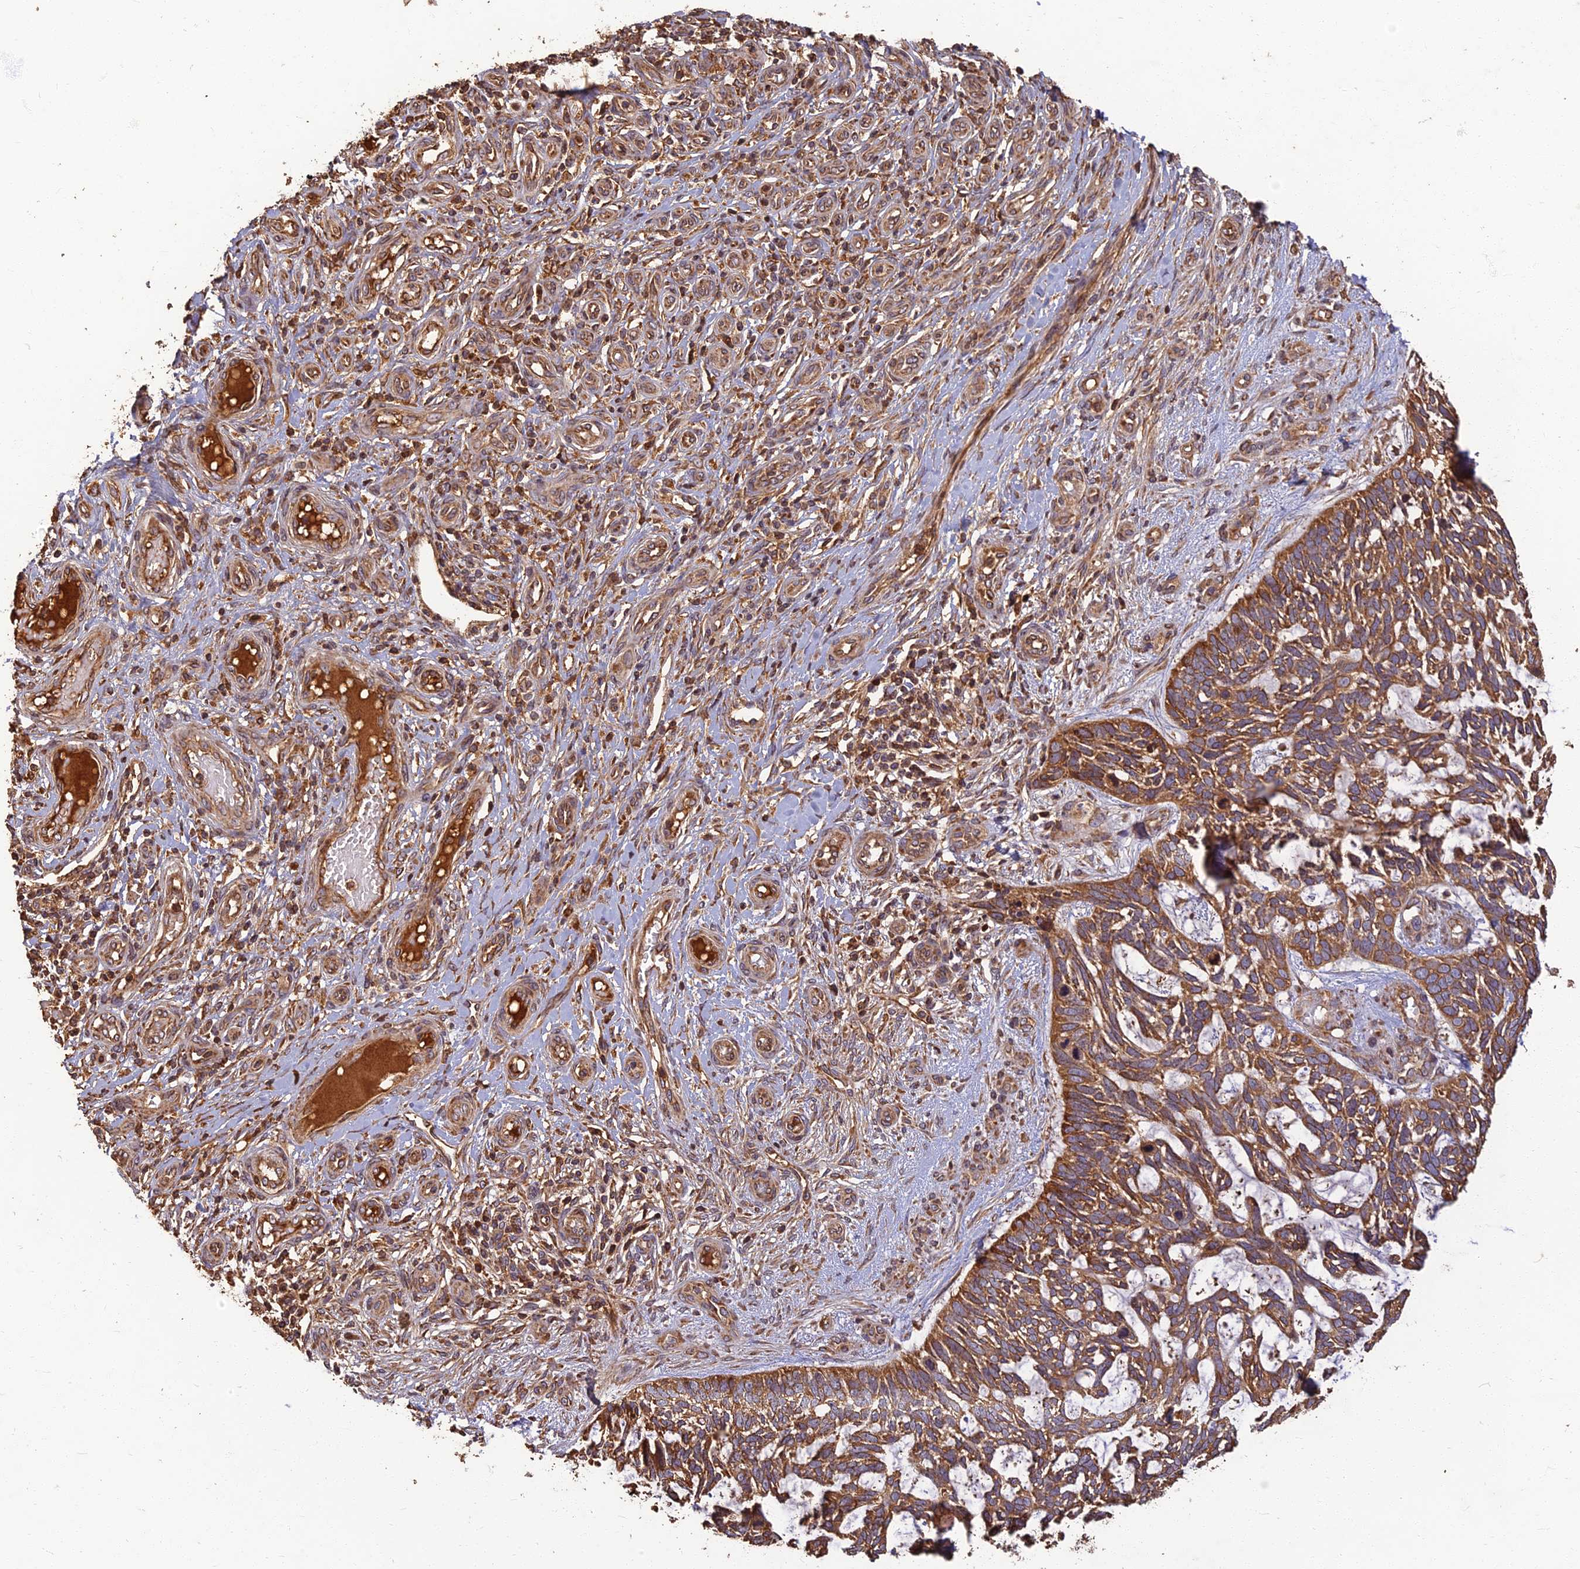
{"staining": {"intensity": "moderate", "quantity": ">75%", "location": "cytoplasmic/membranous"}, "tissue": "skin cancer", "cell_type": "Tumor cells", "image_type": "cancer", "snomed": [{"axis": "morphology", "description": "Basal cell carcinoma"}, {"axis": "topography", "description": "Skin"}], "caption": "Skin cancer (basal cell carcinoma) tissue shows moderate cytoplasmic/membranous positivity in approximately >75% of tumor cells, visualized by immunohistochemistry.", "gene": "CORO1C", "patient": {"sex": "male", "age": 88}}